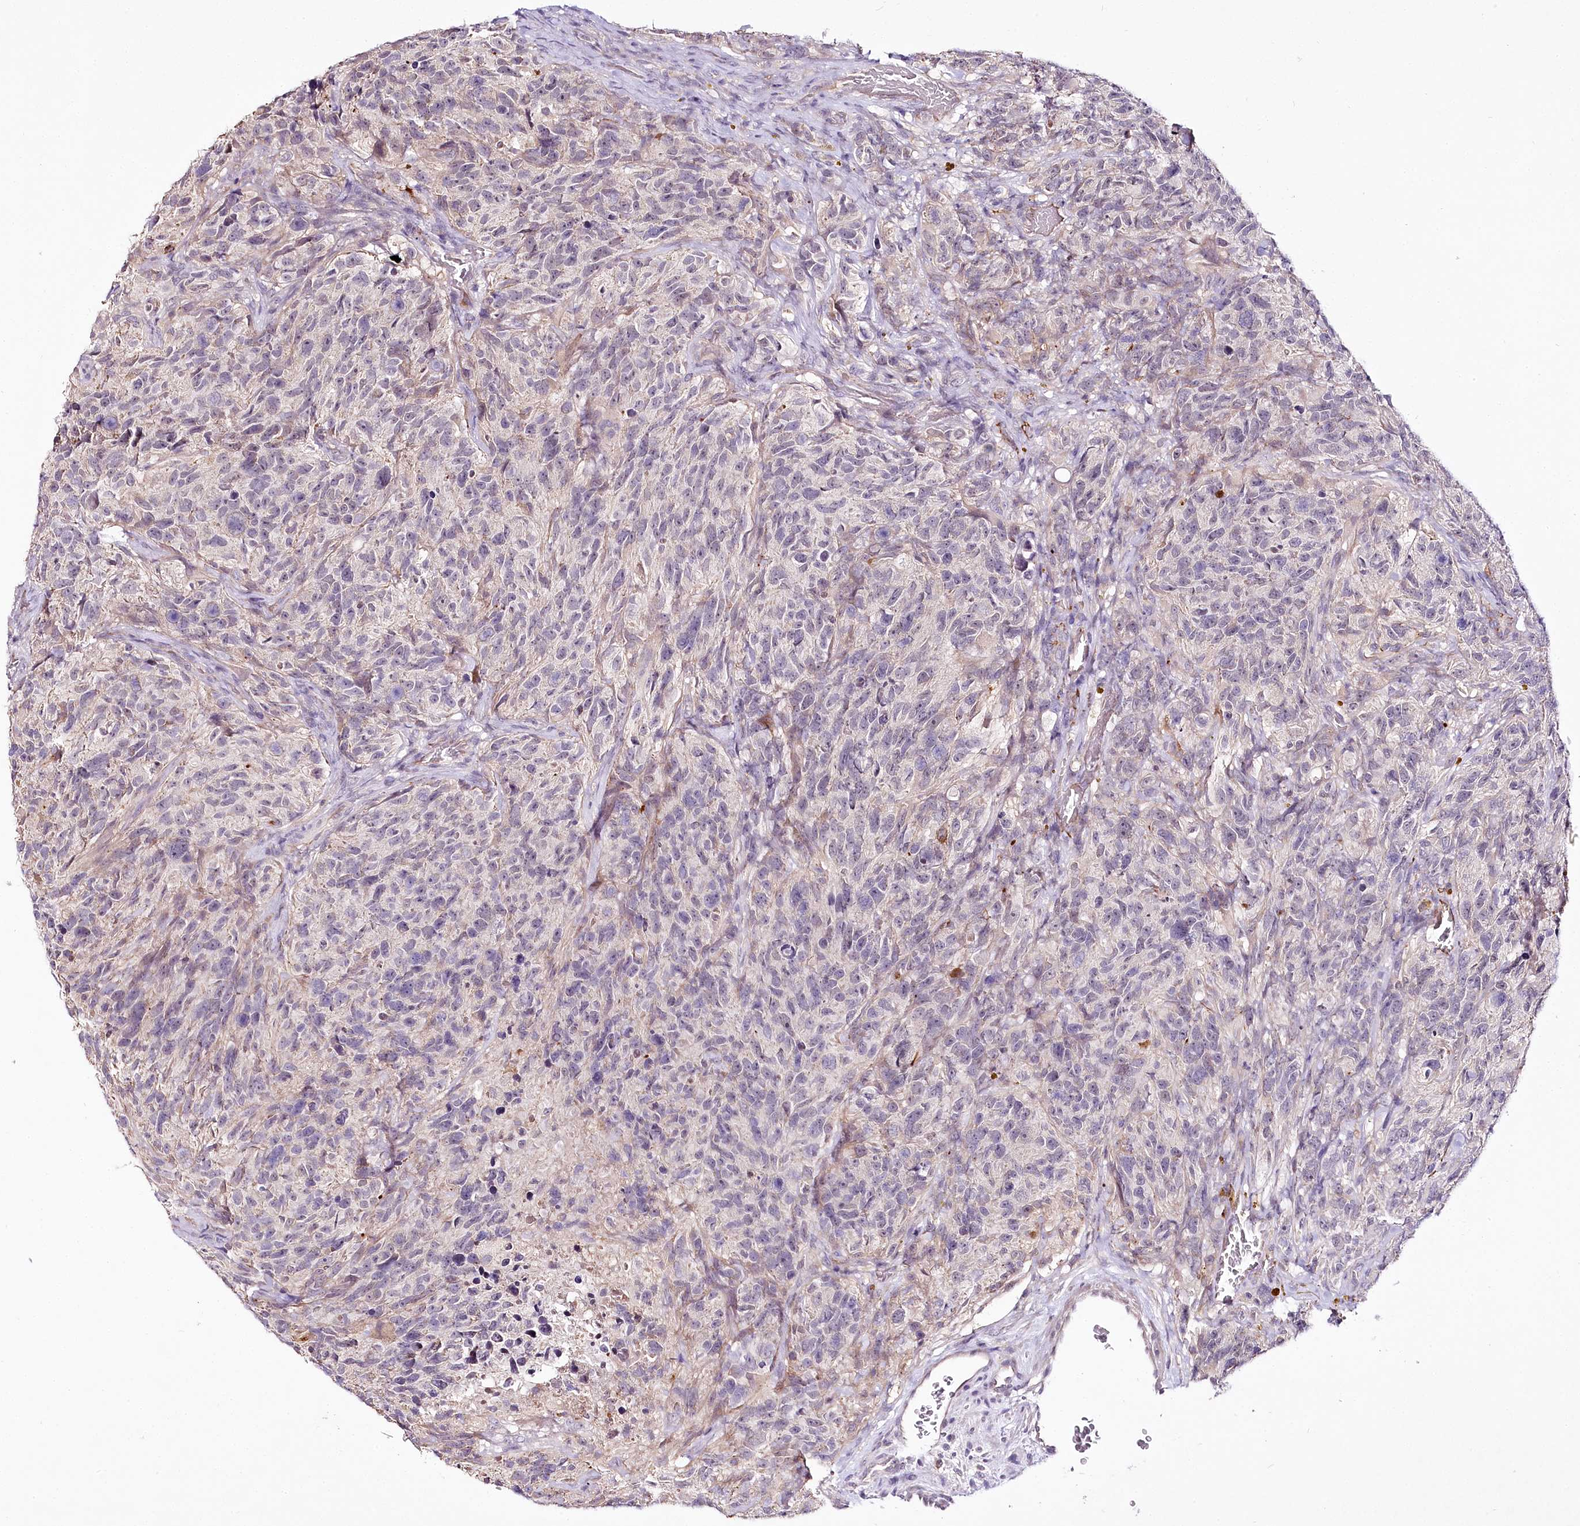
{"staining": {"intensity": "negative", "quantity": "none", "location": "none"}, "tissue": "glioma", "cell_type": "Tumor cells", "image_type": "cancer", "snomed": [{"axis": "morphology", "description": "Glioma, malignant, High grade"}, {"axis": "topography", "description": "Brain"}], "caption": "Glioma was stained to show a protein in brown. There is no significant positivity in tumor cells.", "gene": "VWA5A", "patient": {"sex": "male", "age": 69}}